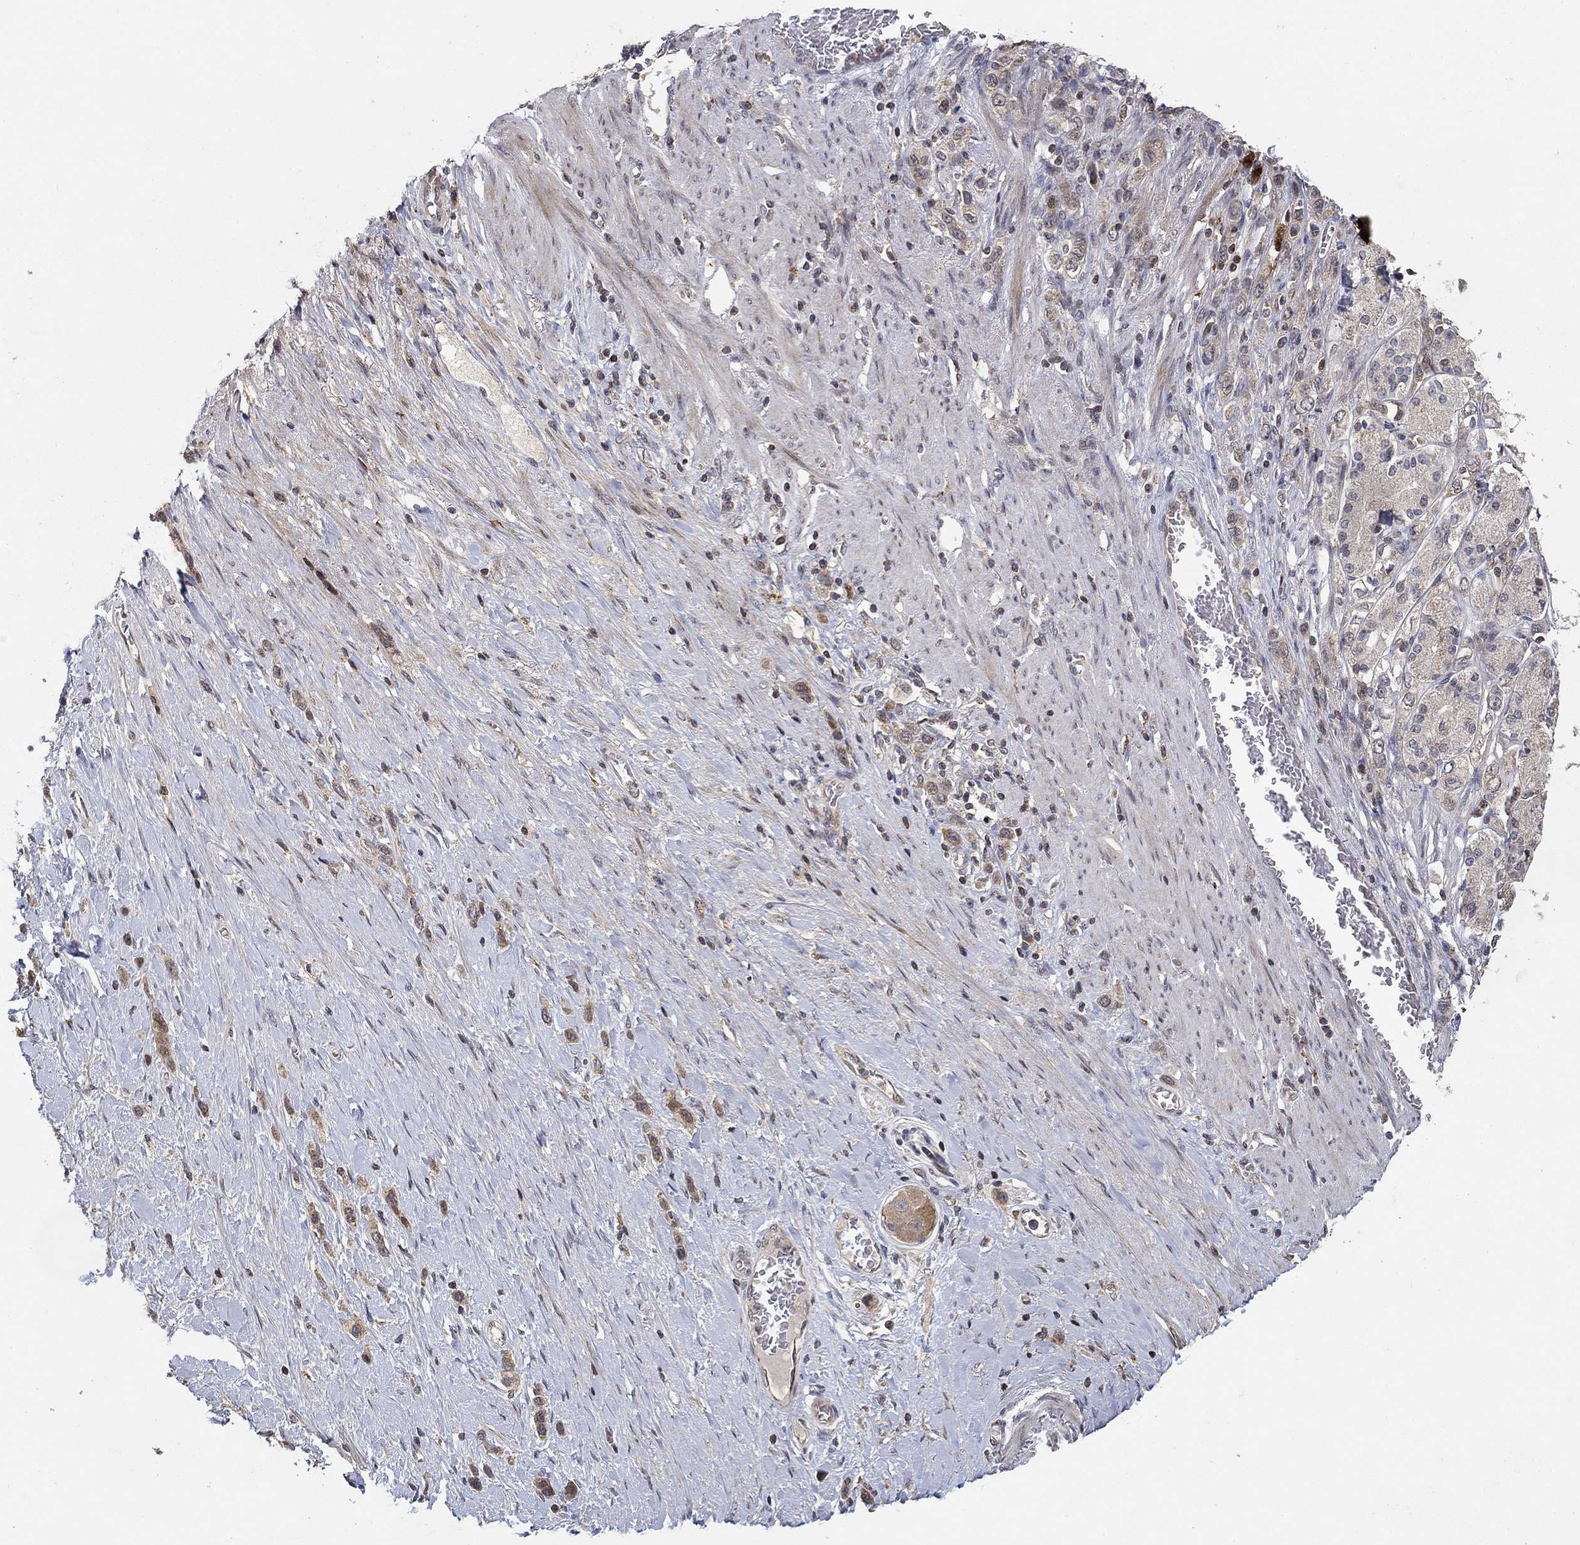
{"staining": {"intensity": "weak", "quantity": ">75%", "location": "cytoplasmic/membranous"}, "tissue": "stomach cancer", "cell_type": "Tumor cells", "image_type": "cancer", "snomed": [{"axis": "morphology", "description": "Normal tissue, NOS"}, {"axis": "morphology", "description": "Adenocarcinoma, NOS"}, {"axis": "morphology", "description": "Adenocarcinoma, High grade"}, {"axis": "topography", "description": "Stomach, upper"}, {"axis": "topography", "description": "Stomach"}], "caption": "The immunohistochemical stain shows weak cytoplasmic/membranous positivity in tumor cells of stomach cancer tissue.", "gene": "LPCAT4", "patient": {"sex": "female", "age": 65}}